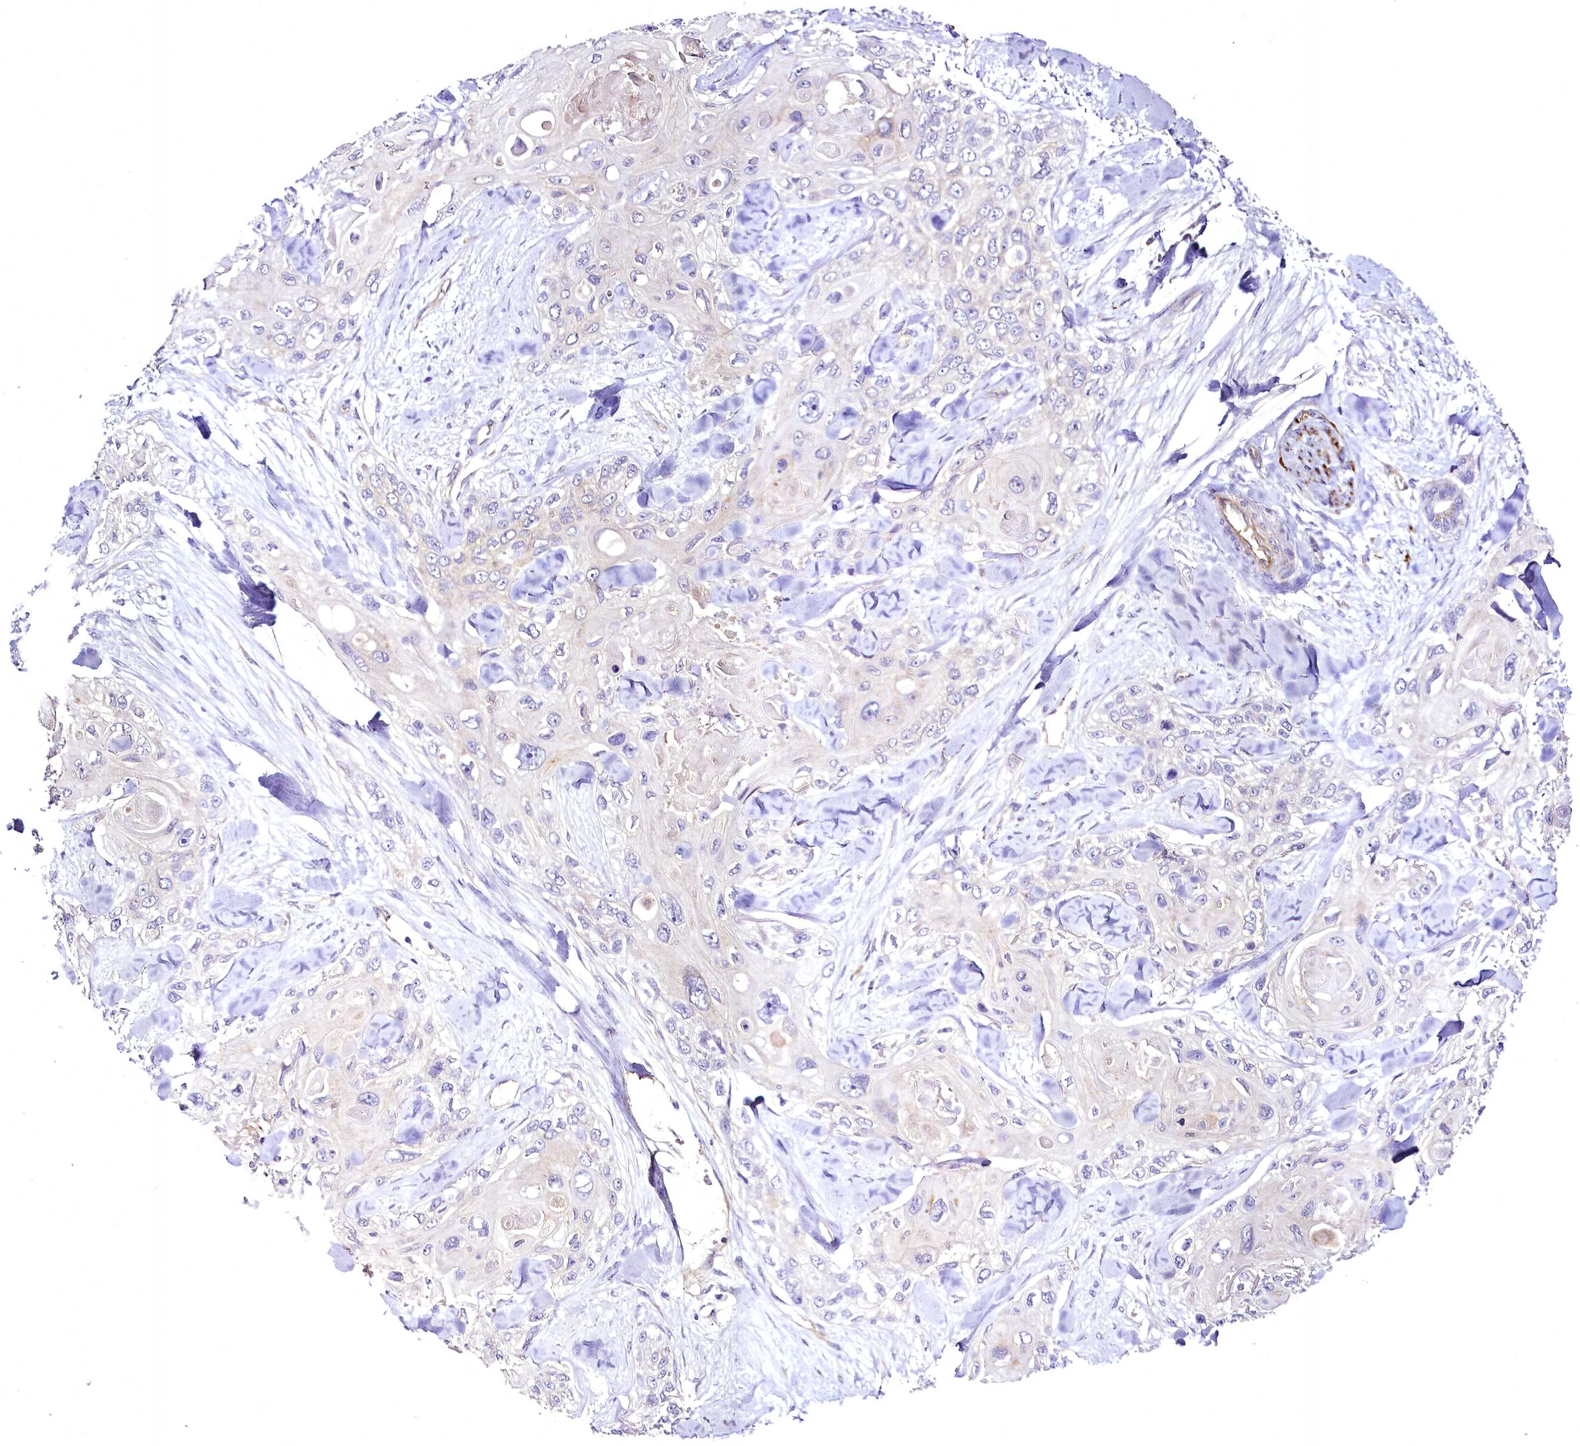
{"staining": {"intensity": "negative", "quantity": "none", "location": "none"}, "tissue": "skin cancer", "cell_type": "Tumor cells", "image_type": "cancer", "snomed": [{"axis": "morphology", "description": "Normal tissue, NOS"}, {"axis": "morphology", "description": "Squamous cell carcinoma, NOS"}, {"axis": "topography", "description": "Skin"}], "caption": "A high-resolution image shows immunohistochemistry (IHC) staining of skin squamous cell carcinoma, which reveals no significant staining in tumor cells.", "gene": "STXBP1", "patient": {"sex": "male", "age": 72}}